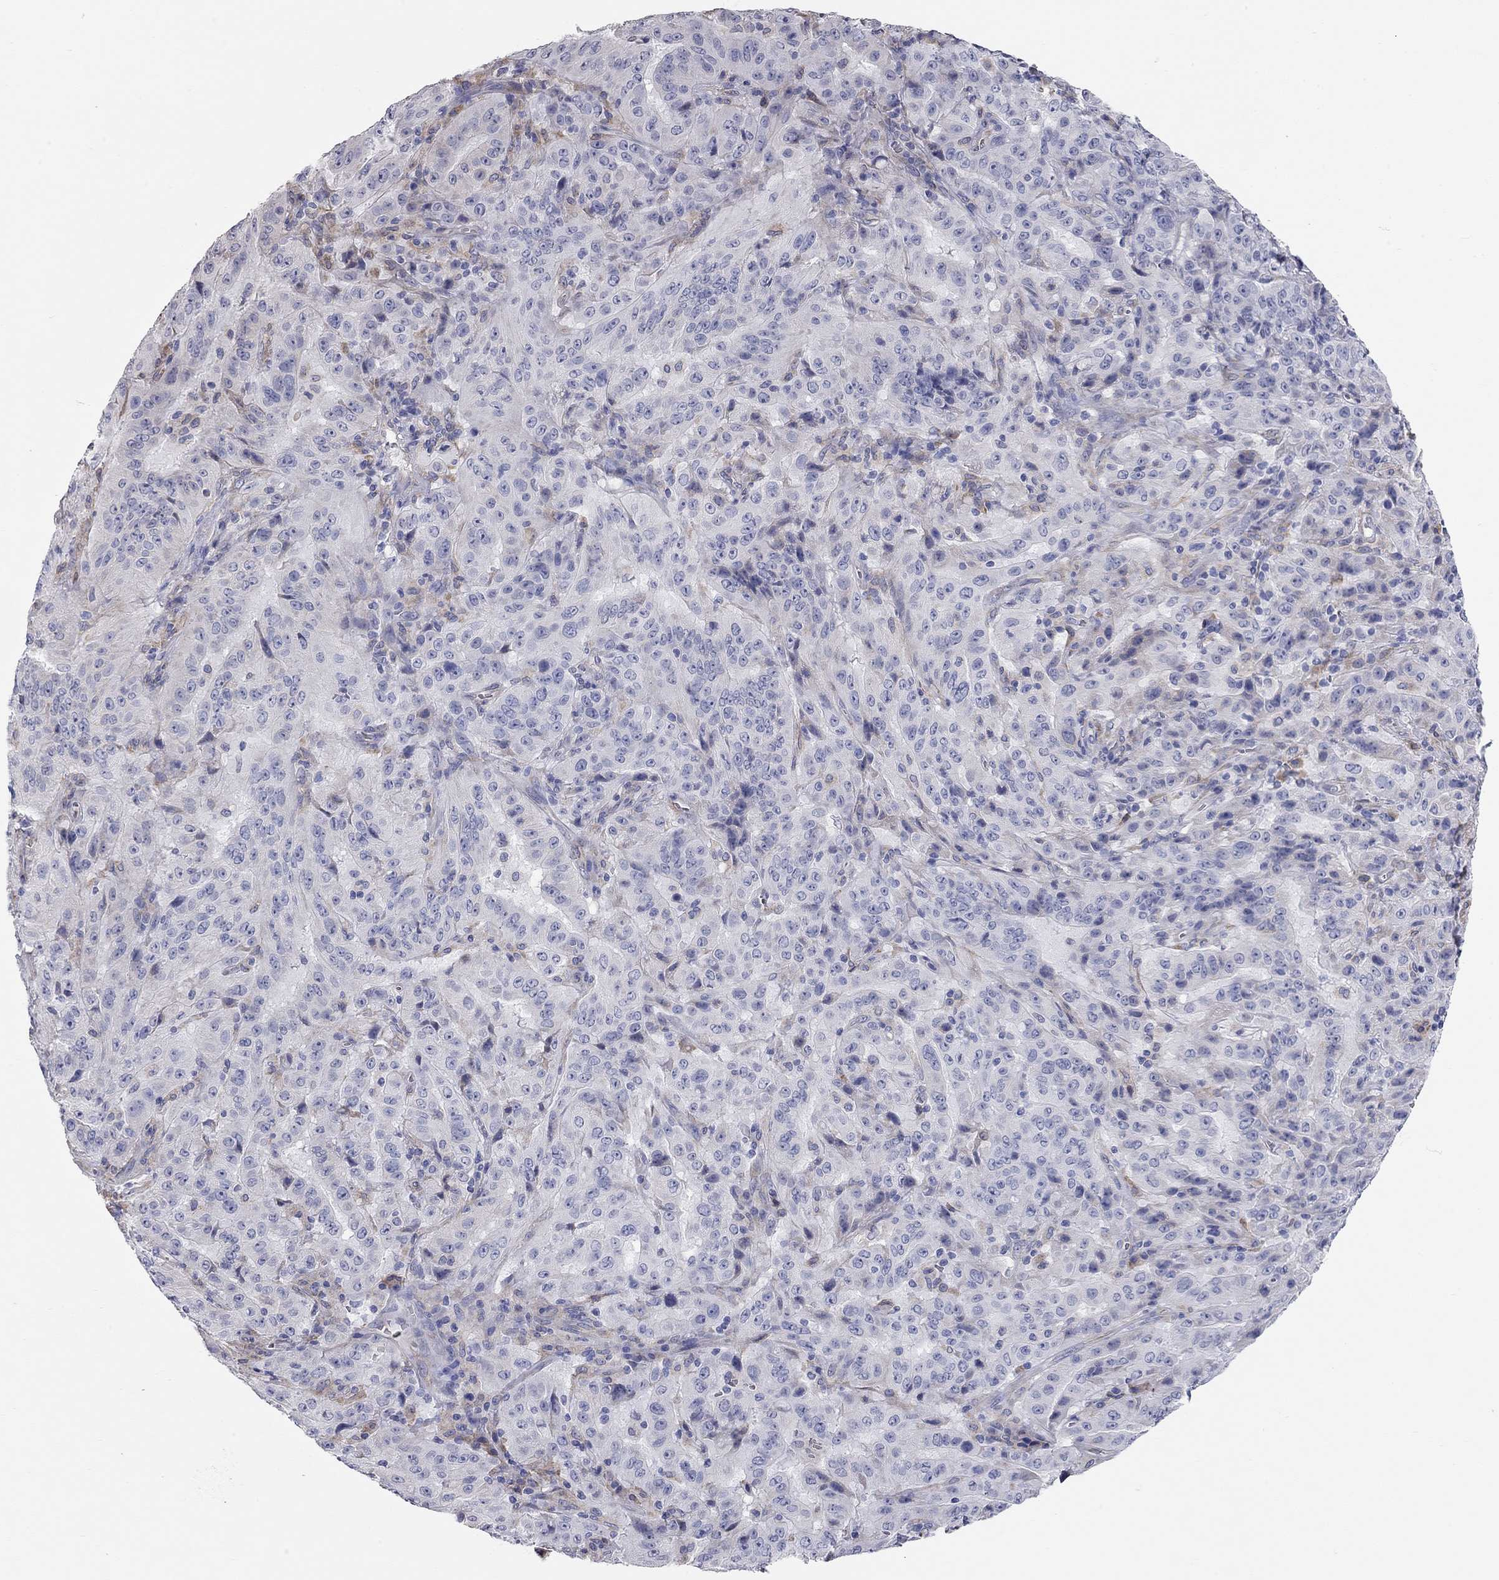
{"staining": {"intensity": "negative", "quantity": "none", "location": "none"}, "tissue": "pancreatic cancer", "cell_type": "Tumor cells", "image_type": "cancer", "snomed": [{"axis": "morphology", "description": "Adenocarcinoma, NOS"}, {"axis": "topography", "description": "Pancreas"}], "caption": "This is a photomicrograph of immunohistochemistry (IHC) staining of pancreatic adenocarcinoma, which shows no expression in tumor cells.", "gene": "XAGE2", "patient": {"sex": "male", "age": 63}}